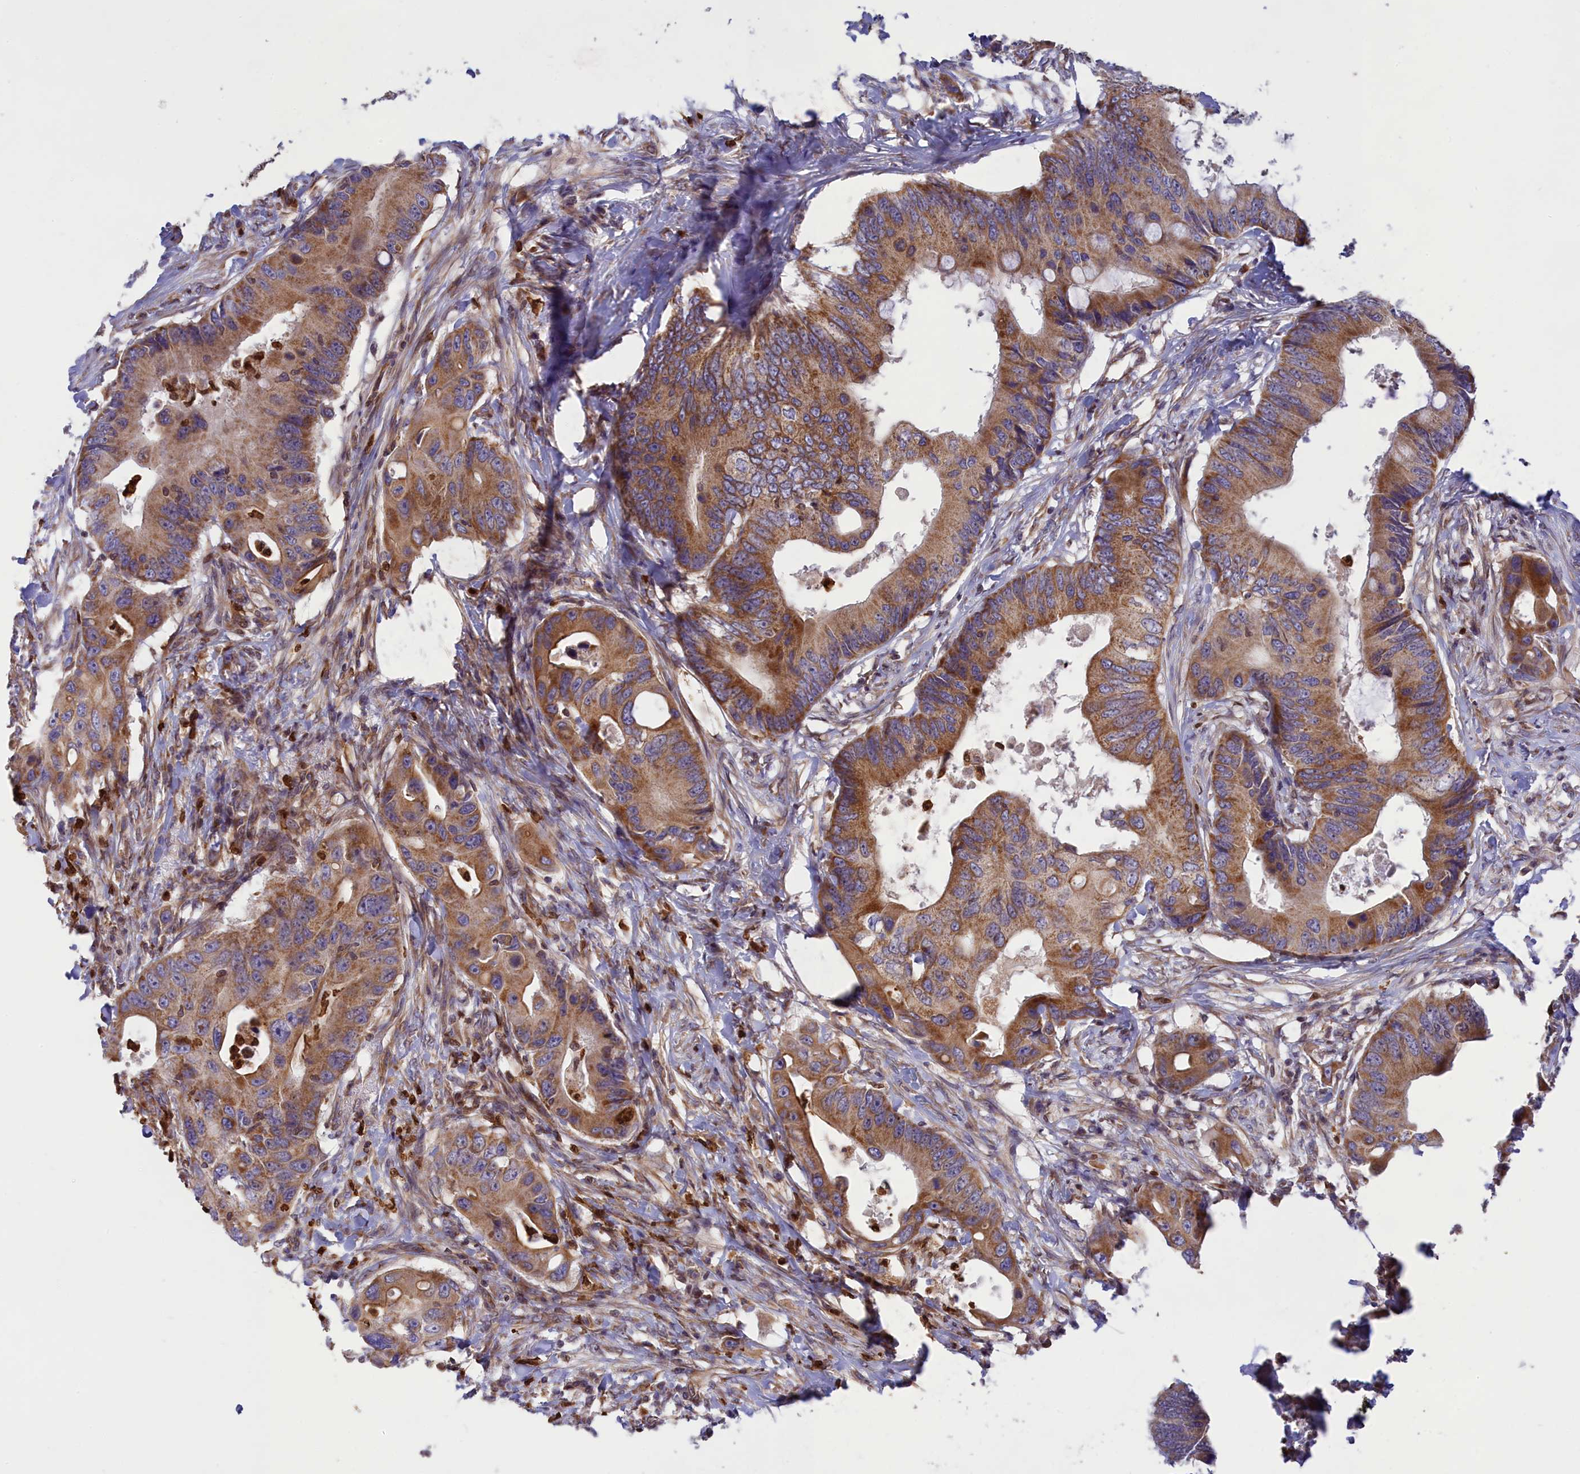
{"staining": {"intensity": "moderate", "quantity": ">75%", "location": "cytoplasmic/membranous"}, "tissue": "colorectal cancer", "cell_type": "Tumor cells", "image_type": "cancer", "snomed": [{"axis": "morphology", "description": "Adenocarcinoma, NOS"}, {"axis": "topography", "description": "Colon"}], "caption": "Immunohistochemical staining of colorectal adenocarcinoma shows medium levels of moderate cytoplasmic/membranous protein staining in approximately >75% of tumor cells.", "gene": "PKHD1L1", "patient": {"sex": "male", "age": 71}}